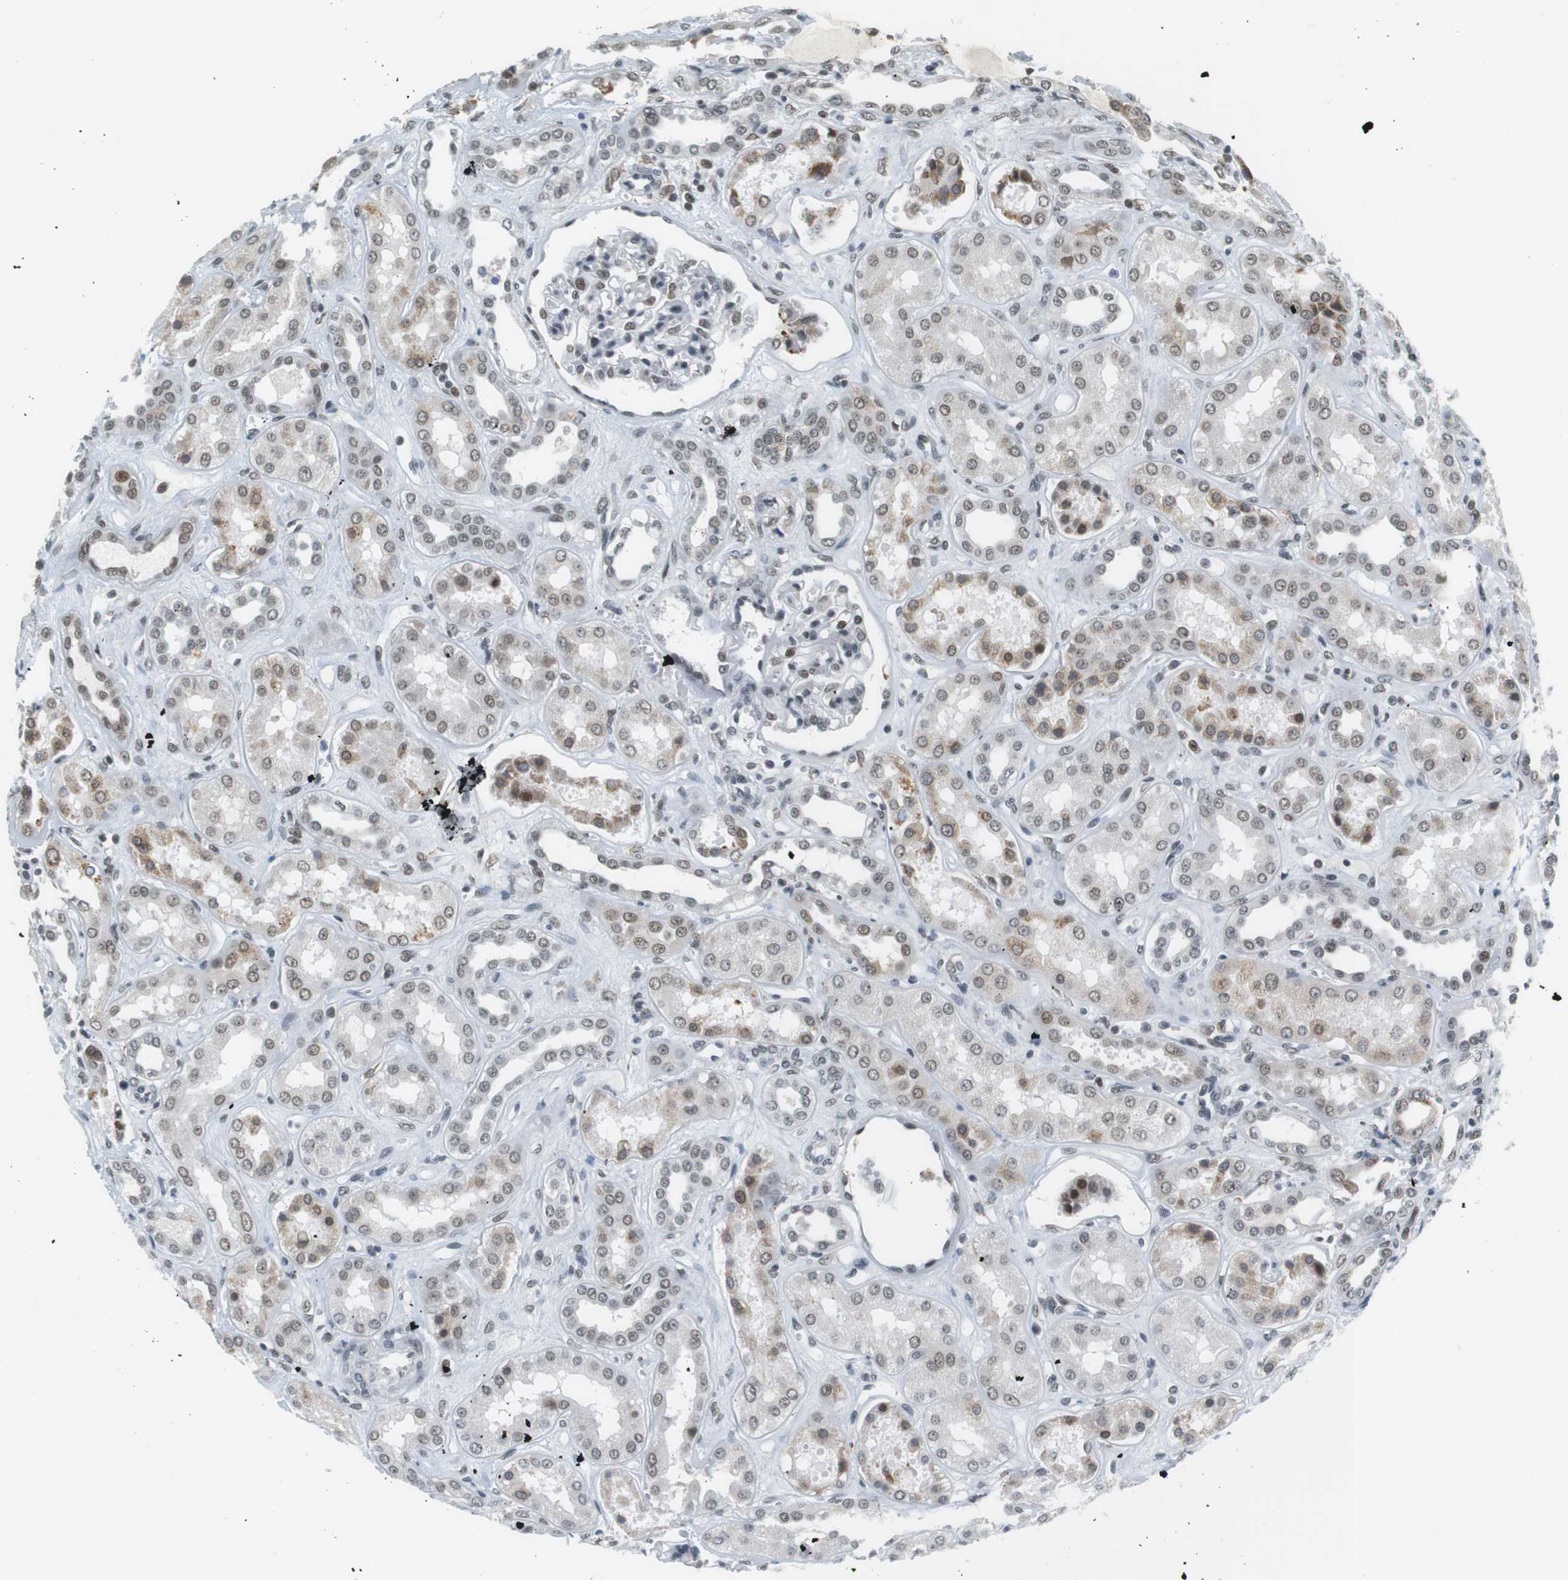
{"staining": {"intensity": "weak", "quantity": "<25%", "location": "nuclear"}, "tissue": "kidney", "cell_type": "Cells in glomeruli", "image_type": "normal", "snomed": [{"axis": "morphology", "description": "Normal tissue, NOS"}, {"axis": "topography", "description": "Kidney"}], "caption": "Kidney stained for a protein using immunohistochemistry (IHC) exhibits no positivity cells in glomeruli.", "gene": "RNF38", "patient": {"sex": "male", "age": 59}}